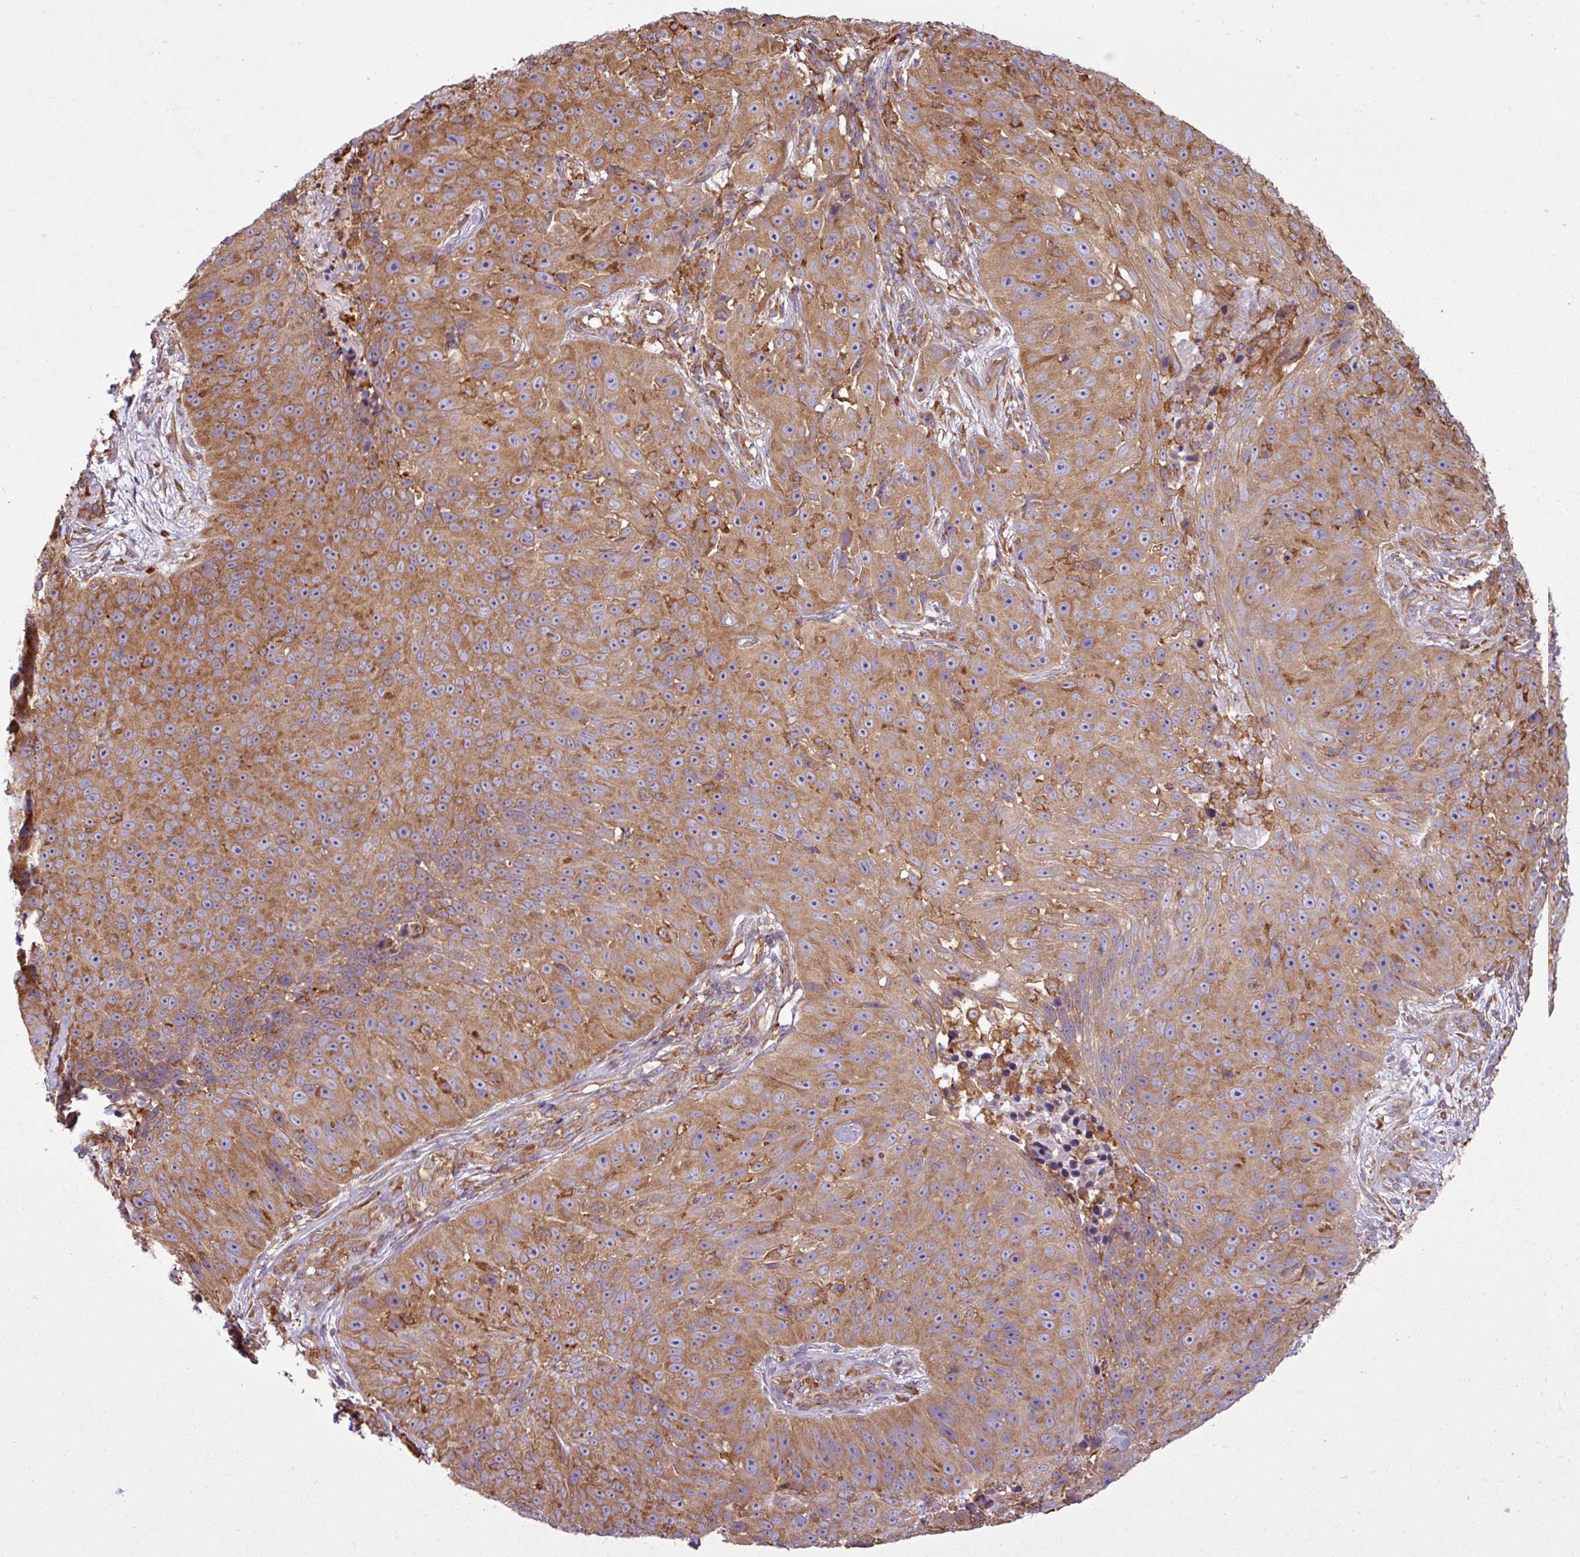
{"staining": {"intensity": "moderate", "quantity": ">75%", "location": "cytoplasmic/membranous"}, "tissue": "skin cancer", "cell_type": "Tumor cells", "image_type": "cancer", "snomed": [{"axis": "morphology", "description": "Squamous cell carcinoma, NOS"}, {"axis": "topography", "description": "Skin"}], "caption": "Human skin squamous cell carcinoma stained with a brown dye shows moderate cytoplasmic/membranous positive expression in about >75% of tumor cells.", "gene": "PACSIN2", "patient": {"sex": "female", "age": 87}}